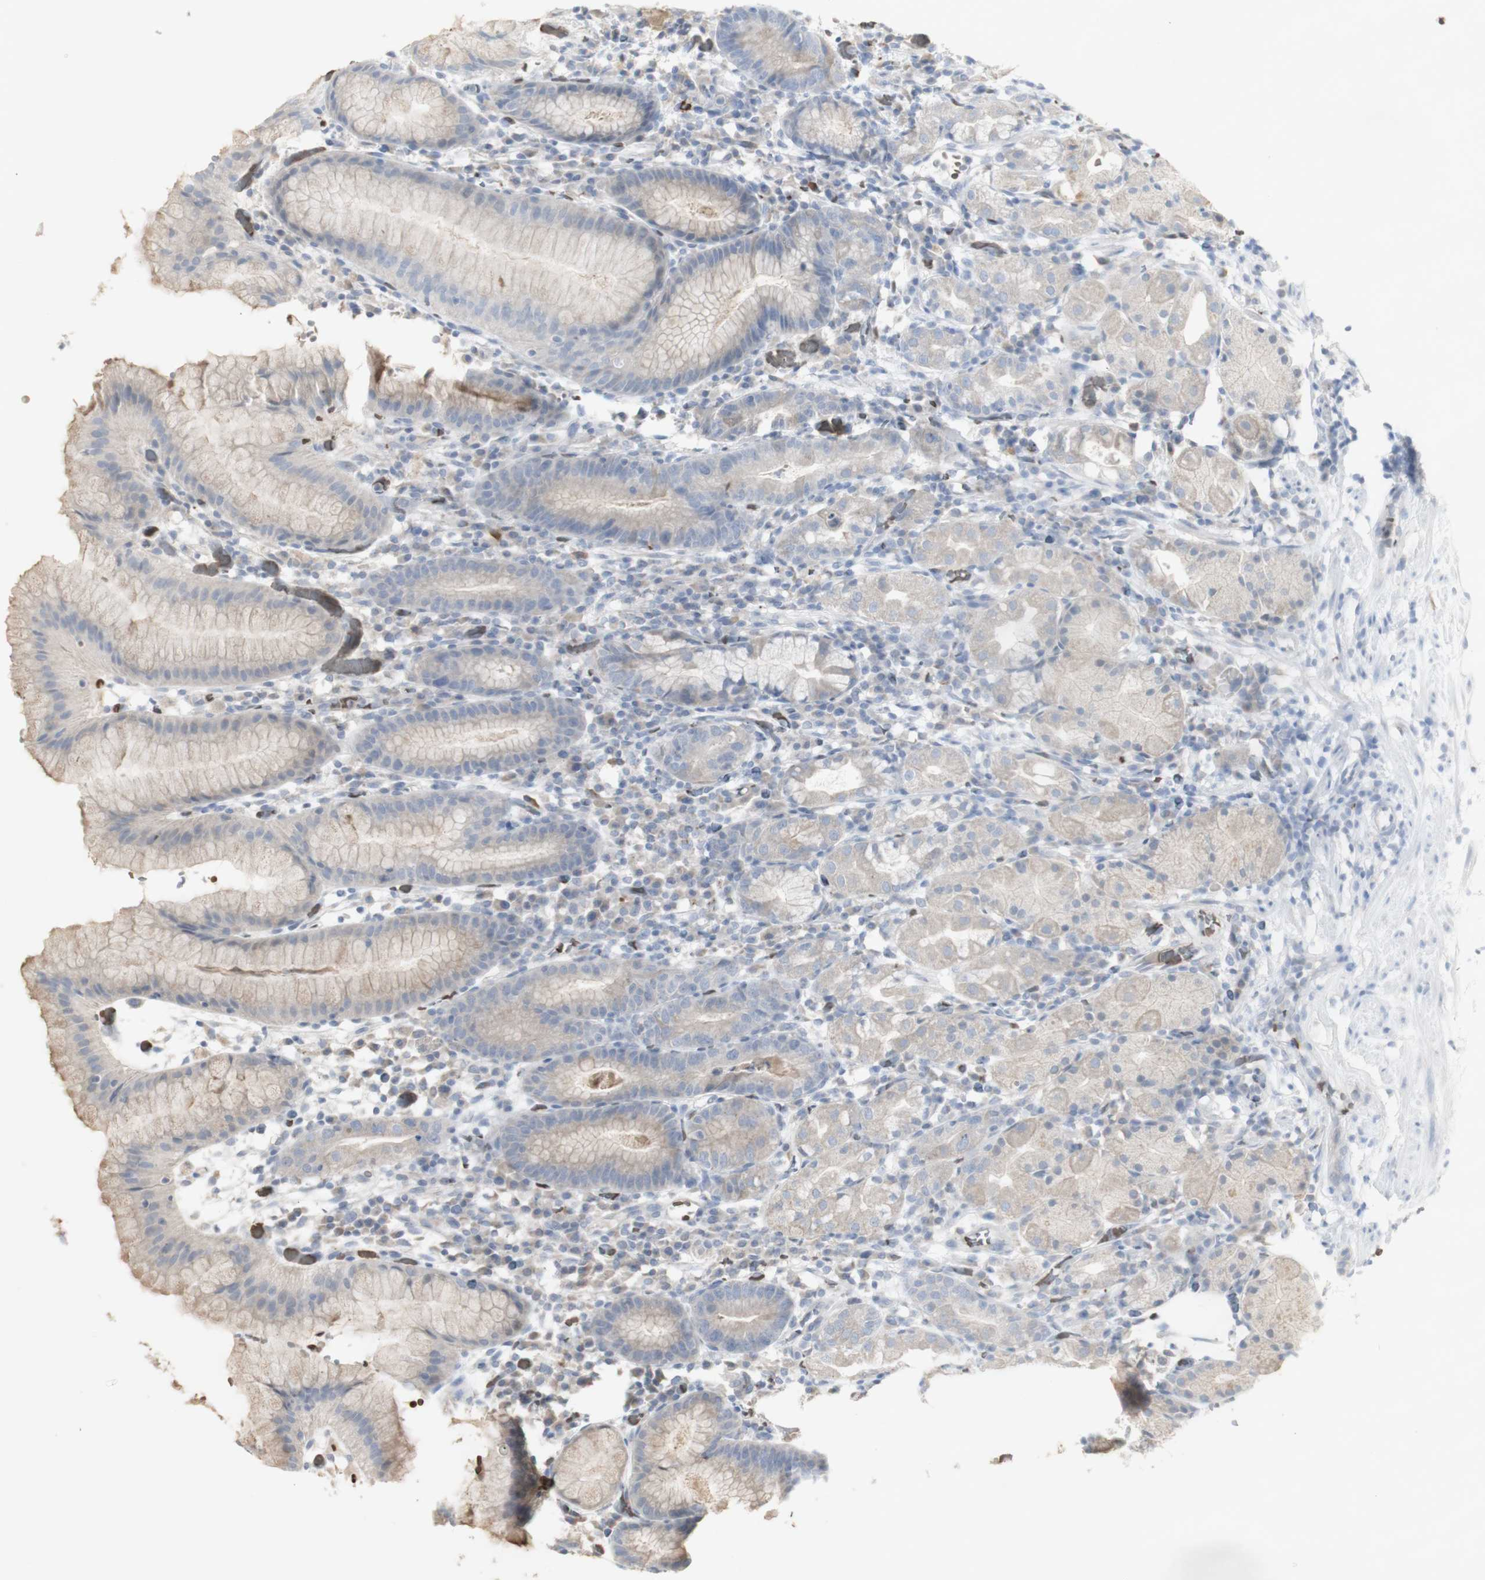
{"staining": {"intensity": "weak", "quantity": ">75%", "location": "cytoplasmic/membranous"}, "tissue": "stomach", "cell_type": "Glandular cells", "image_type": "normal", "snomed": [{"axis": "morphology", "description": "Normal tissue, NOS"}, {"axis": "topography", "description": "Stomach"}, {"axis": "topography", "description": "Stomach, lower"}], "caption": "Protein positivity by immunohistochemistry displays weak cytoplasmic/membranous expression in about >75% of glandular cells in benign stomach.", "gene": "INS", "patient": {"sex": "female", "age": 75}}